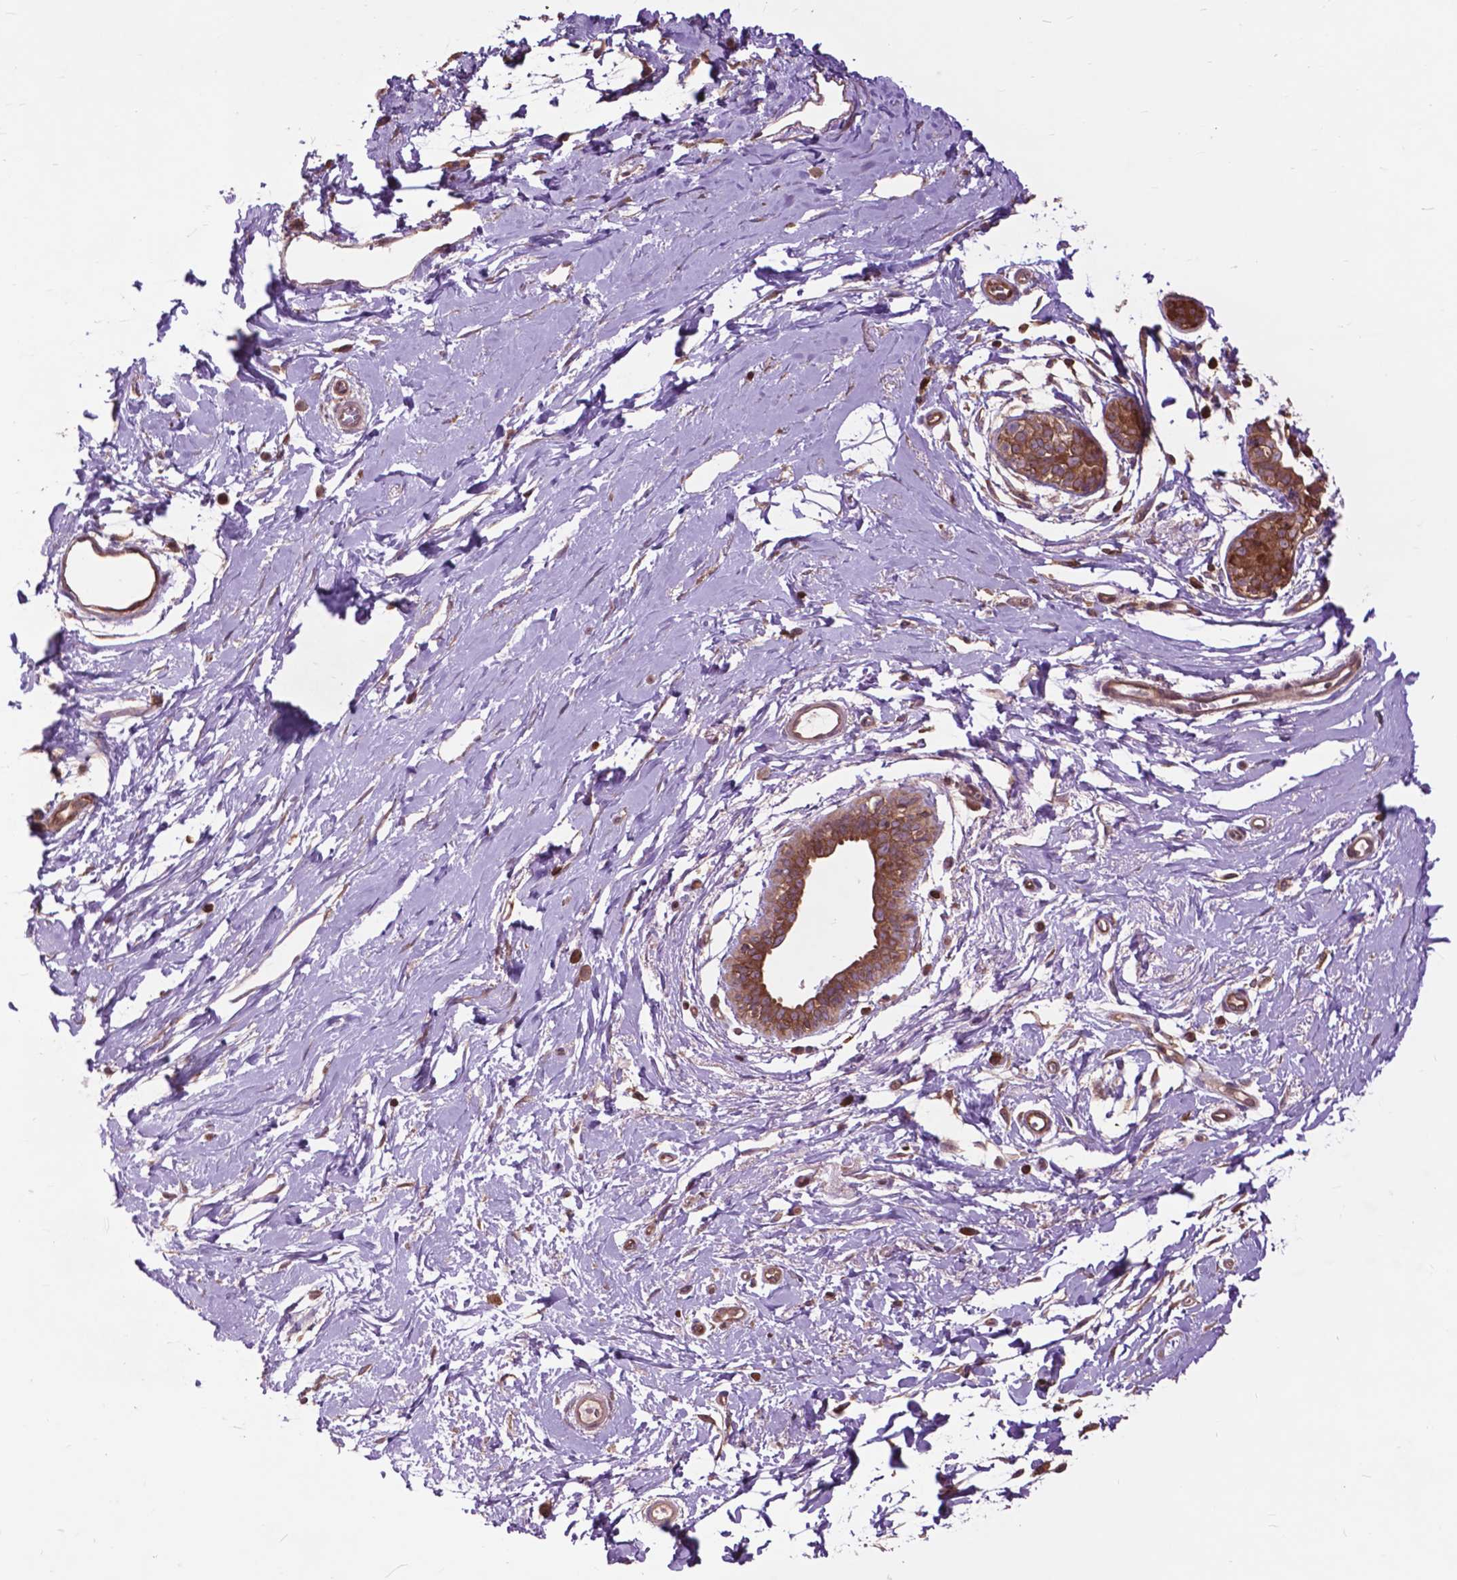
{"staining": {"intensity": "weak", "quantity": "25%-75%", "location": "cytoplasmic/membranous"}, "tissue": "breast", "cell_type": "Adipocytes", "image_type": "normal", "snomed": [{"axis": "morphology", "description": "Normal tissue, NOS"}, {"axis": "topography", "description": "Breast"}], "caption": "Adipocytes exhibit low levels of weak cytoplasmic/membranous positivity in about 25%-75% of cells in normal human breast.", "gene": "ARAF", "patient": {"sex": "female", "age": 49}}